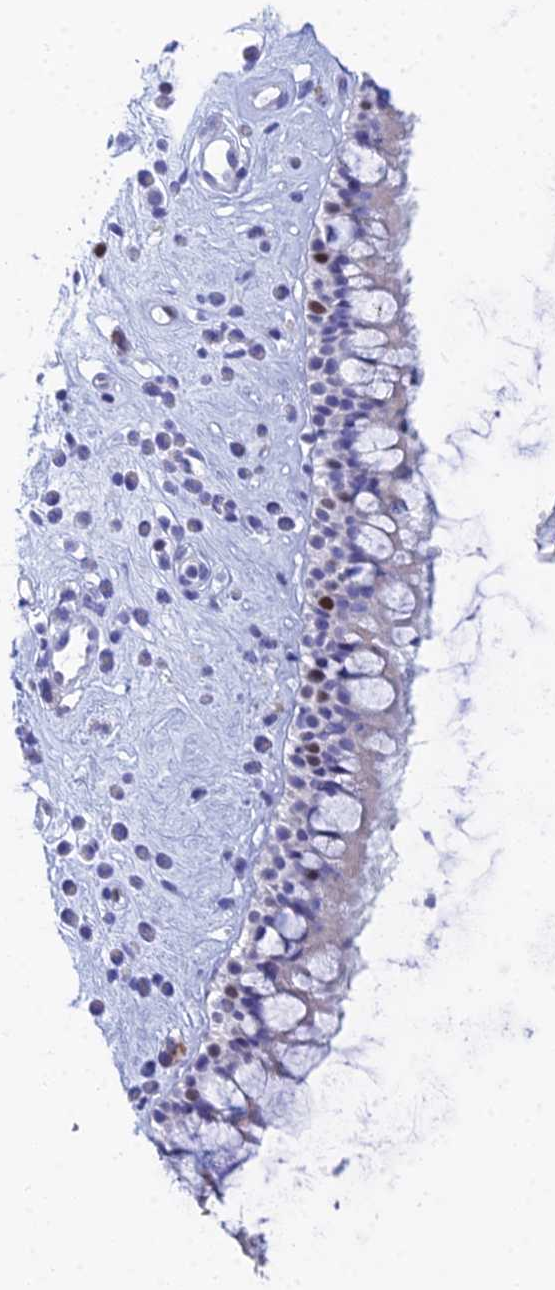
{"staining": {"intensity": "moderate", "quantity": "<25%", "location": "nuclear"}, "tissue": "nasopharynx", "cell_type": "Respiratory epithelial cells", "image_type": "normal", "snomed": [{"axis": "morphology", "description": "Normal tissue, NOS"}, {"axis": "morphology", "description": "Inflammation, NOS"}, {"axis": "topography", "description": "Nasopharynx"}], "caption": "Protein positivity by IHC demonstrates moderate nuclear positivity in approximately <25% of respiratory epithelial cells in normal nasopharynx. Nuclei are stained in blue.", "gene": "MCM2", "patient": {"sex": "male", "age": 29}}